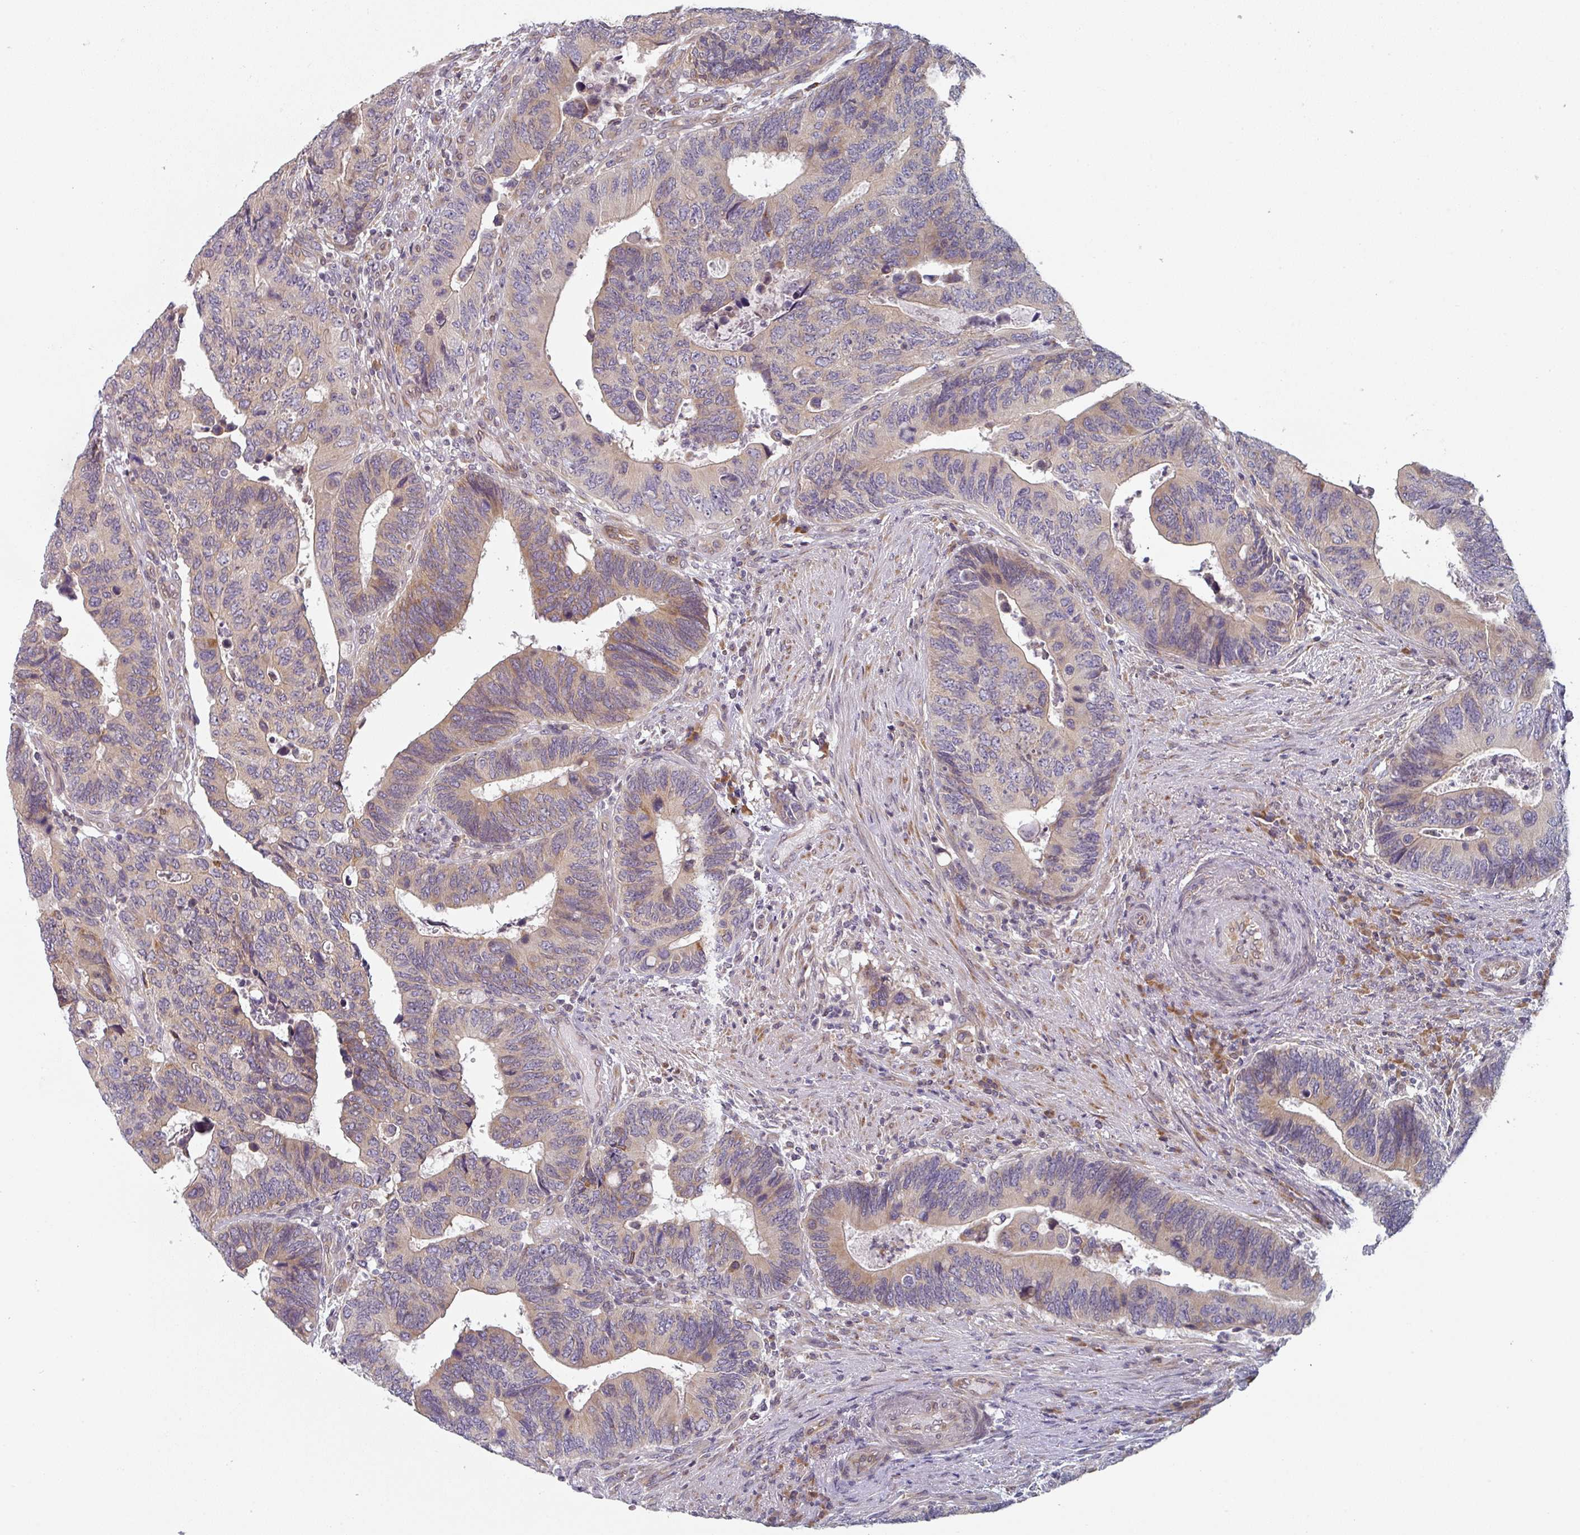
{"staining": {"intensity": "moderate", "quantity": "25%-75%", "location": "cytoplasmic/membranous"}, "tissue": "colorectal cancer", "cell_type": "Tumor cells", "image_type": "cancer", "snomed": [{"axis": "morphology", "description": "Adenocarcinoma, NOS"}, {"axis": "topography", "description": "Colon"}], "caption": "Protein expression analysis of colorectal adenocarcinoma shows moderate cytoplasmic/membranous positivity in approximately 25%-75% of tumor cells. Using DAB (3,3'-diaminobenzidine) (brown) and hematoxylin (blue) stains, captured at high magnification using brightfield microscopy.", "gene": "TAPT1", "patient": {"sex": "male", "age": 87}}